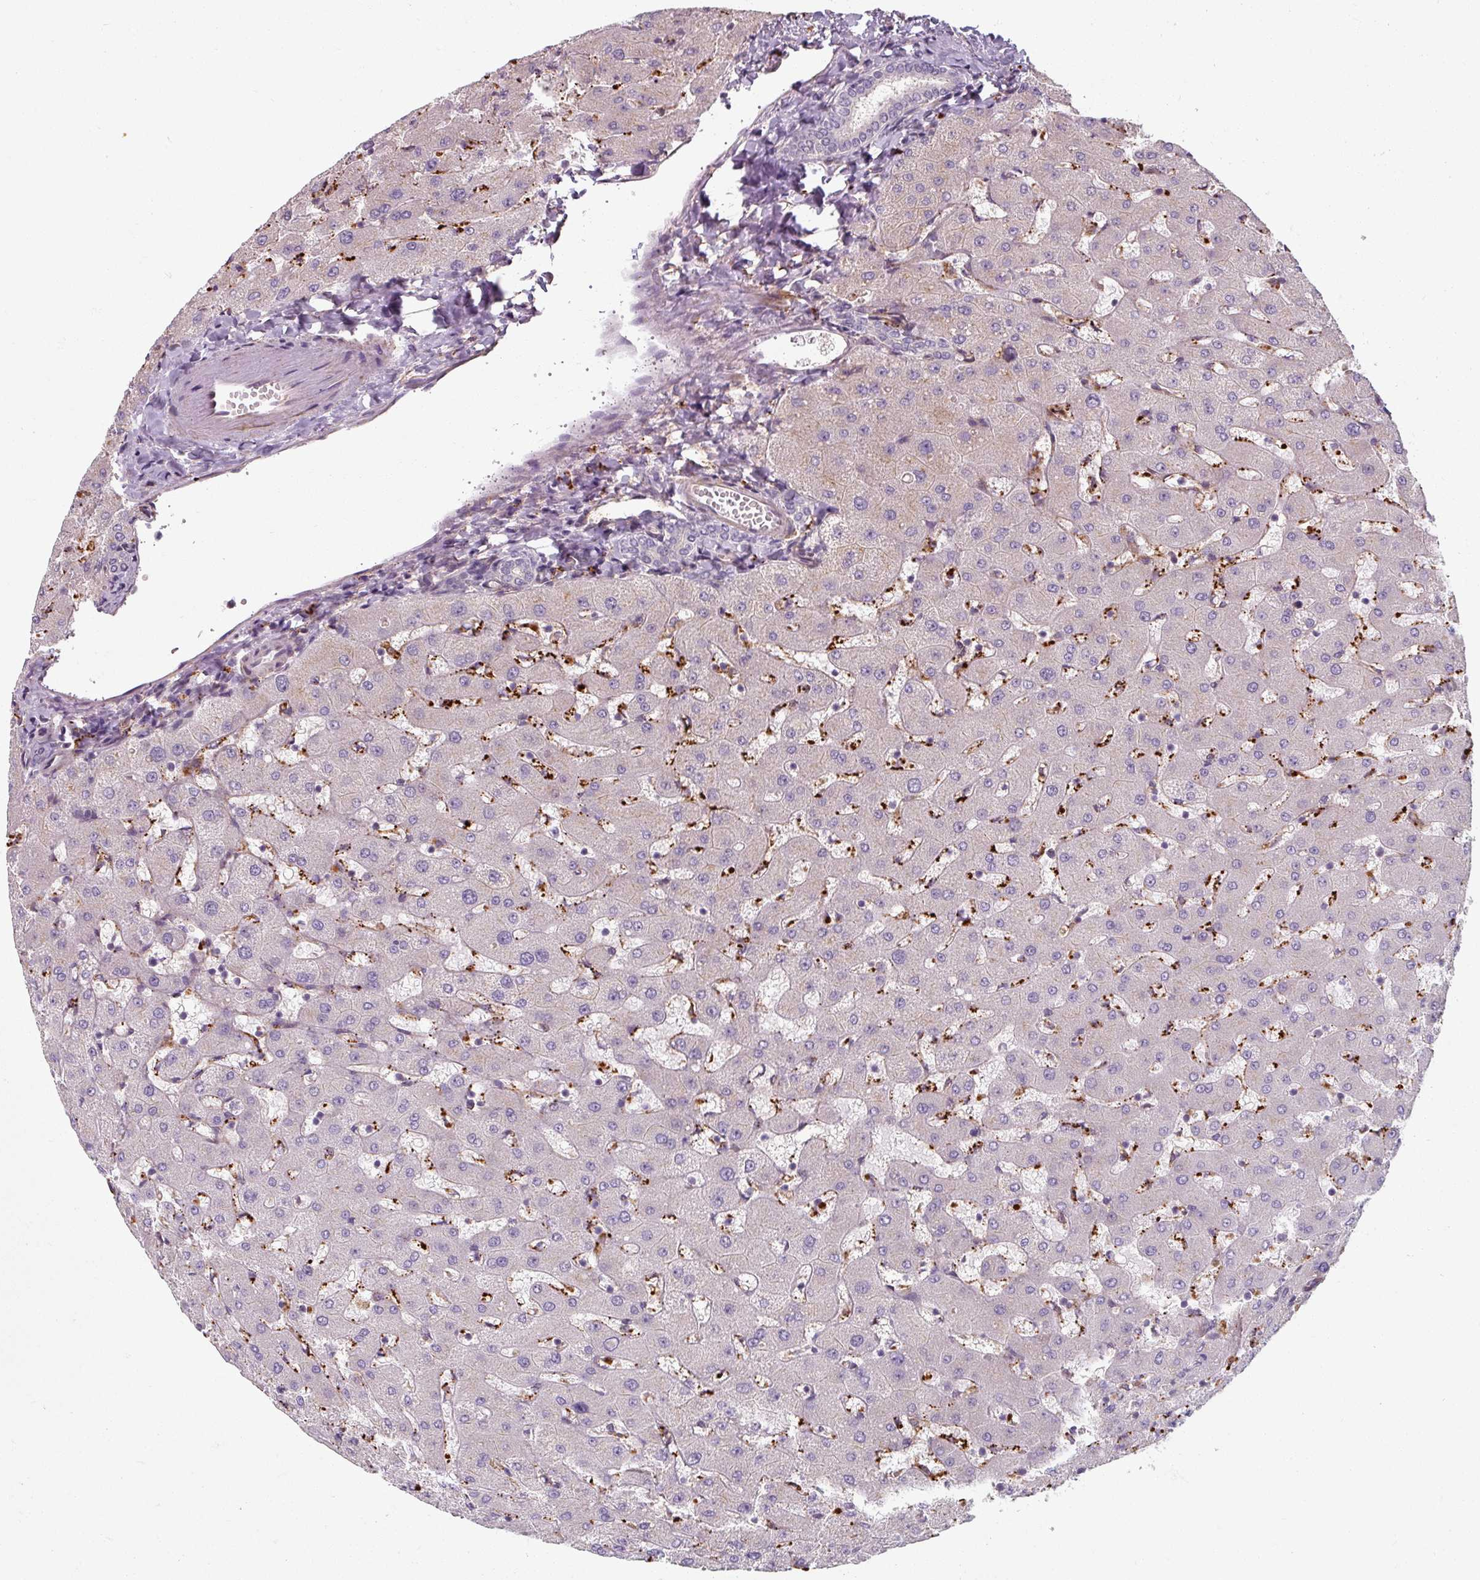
{"staining": {"intensity": "negative", "quantity": "none", "location": "none"}, "tissue": "liver", "cell_type": "Cholangiocytes", "image_type": "normal", "snomed": [{"axis": "morphology", "description": "Normal tissue, NOS"}, {"axis": "topography", "description": "Liver"}], "caption": "Human liver stained for a protein using immunohistochemistry (IHC) exhibits no positivity in cholangiocytes.", "gene": "MRPS5", "patient": {"sex": "female", "age": 63}}